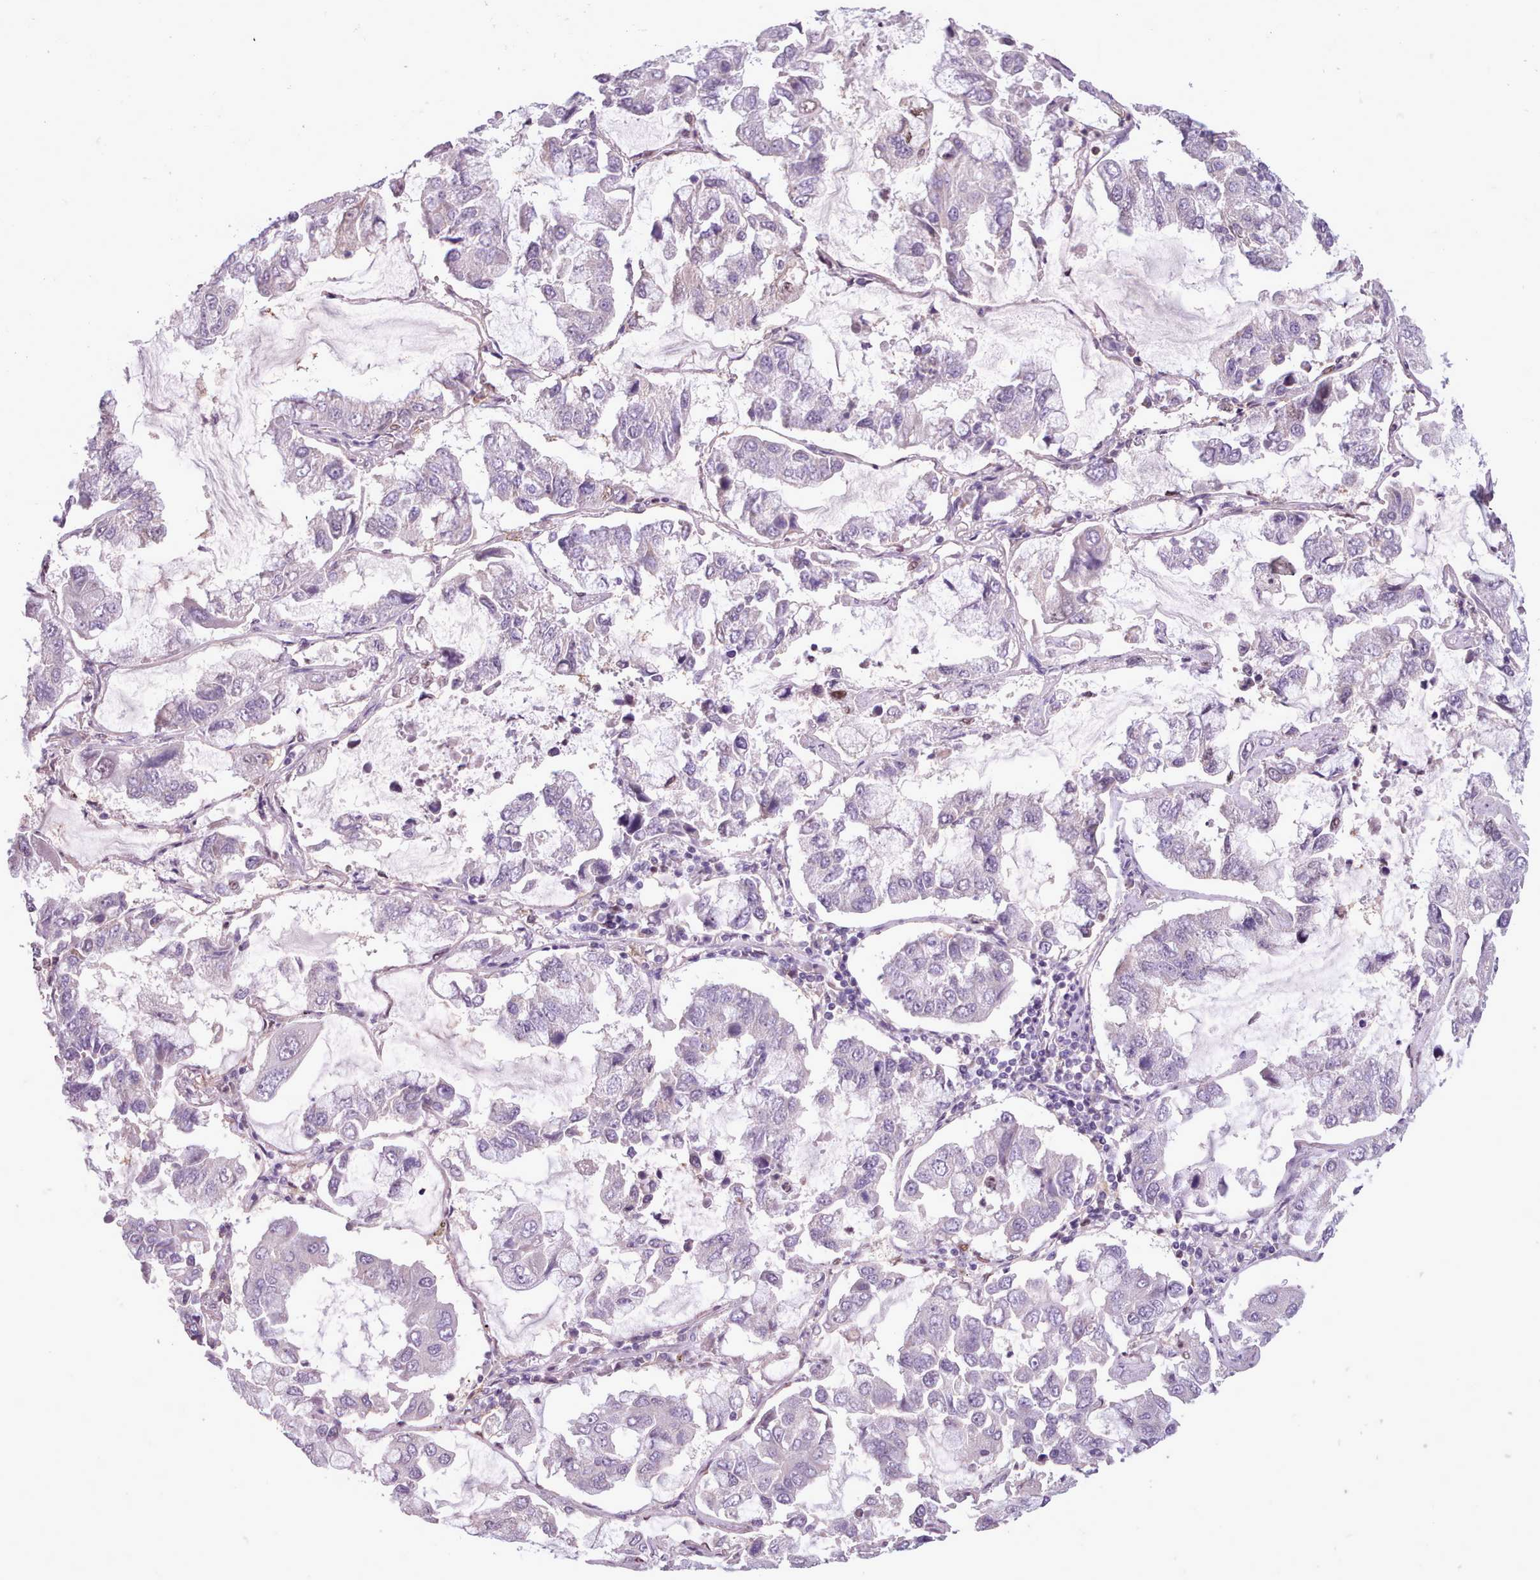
{"staining": {"intensity": "negative", "quantity": "none", "location": "none"}, "tissue": "lung cancer", "cell_type": "Tumor cells", "image_type": "cancer", "snomed": [{"axis": "morphology", "description": "Adenocarcinoma, NOS"}, {"axis": "topography", "description": "Lung"}], "caption": "High magnification brightfield microscopy of lung adenocarcinoma stained with DAB (3,3'-diaminobenzidine) (brown) and counterstained with hematoxylin (blue): tumor cells show no significant positivity.", "gene": "SLURP1", "patient": {"sex": "male", "age": 64}}